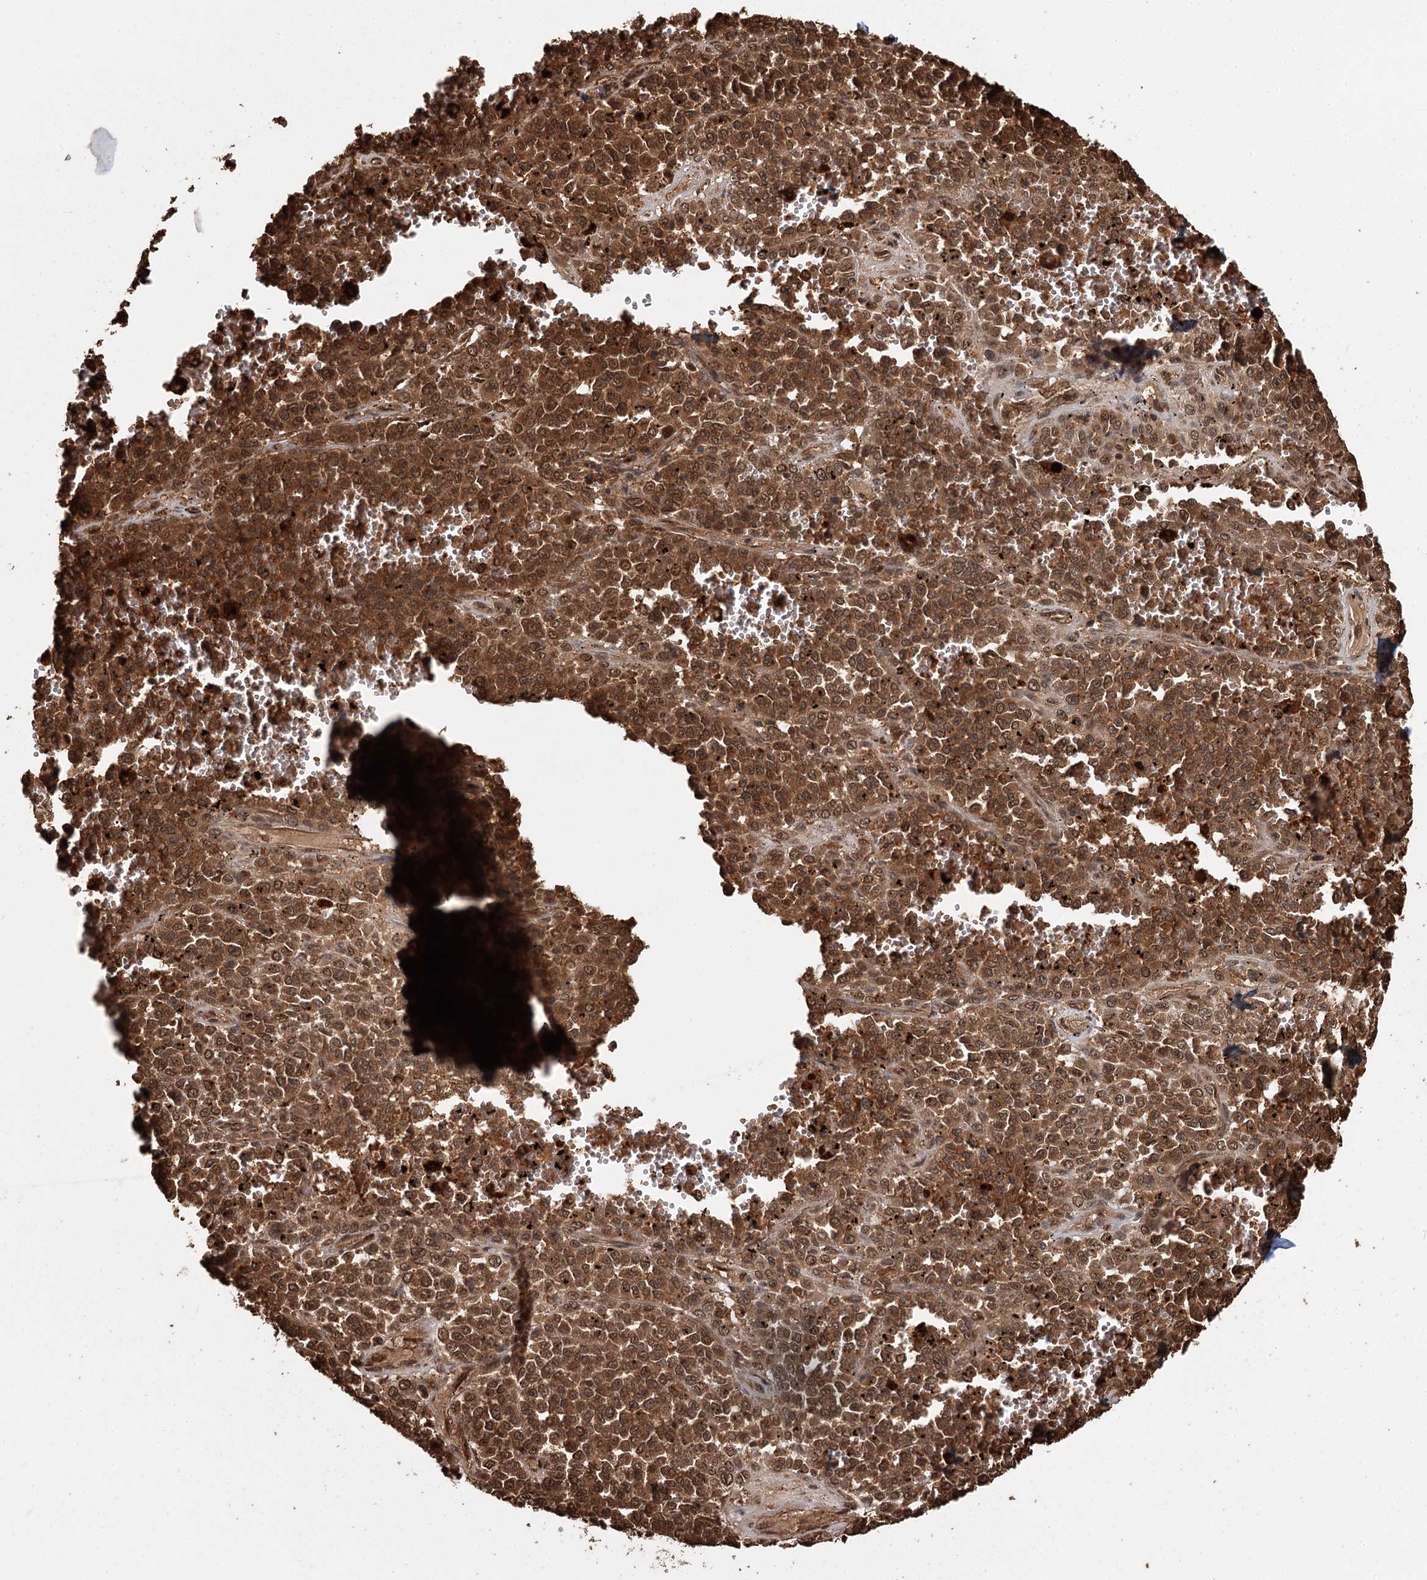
{"staining": {"intensity": "strong", "quantity": ">75%", "location": "cytoplasmic/membranous,nuclear"}, "tissue": "melanoma", "cell_type": "Tumor cells", "image_type": "cancer", "snomed": [{"axis": "morphology", "description": "Malignant melanoma, Metastatic site"}, {"axis": "topography", "description": "Pancreas"}], "caption": "Approximately >75% of tumor cells in human melanoma show strong cytoplasmic/membranous and nuclear protein expression as visualized by brown immunohistochemical staining.", "gene": "N6AMT1", "patient": {"sex": "female", "age": 30}}